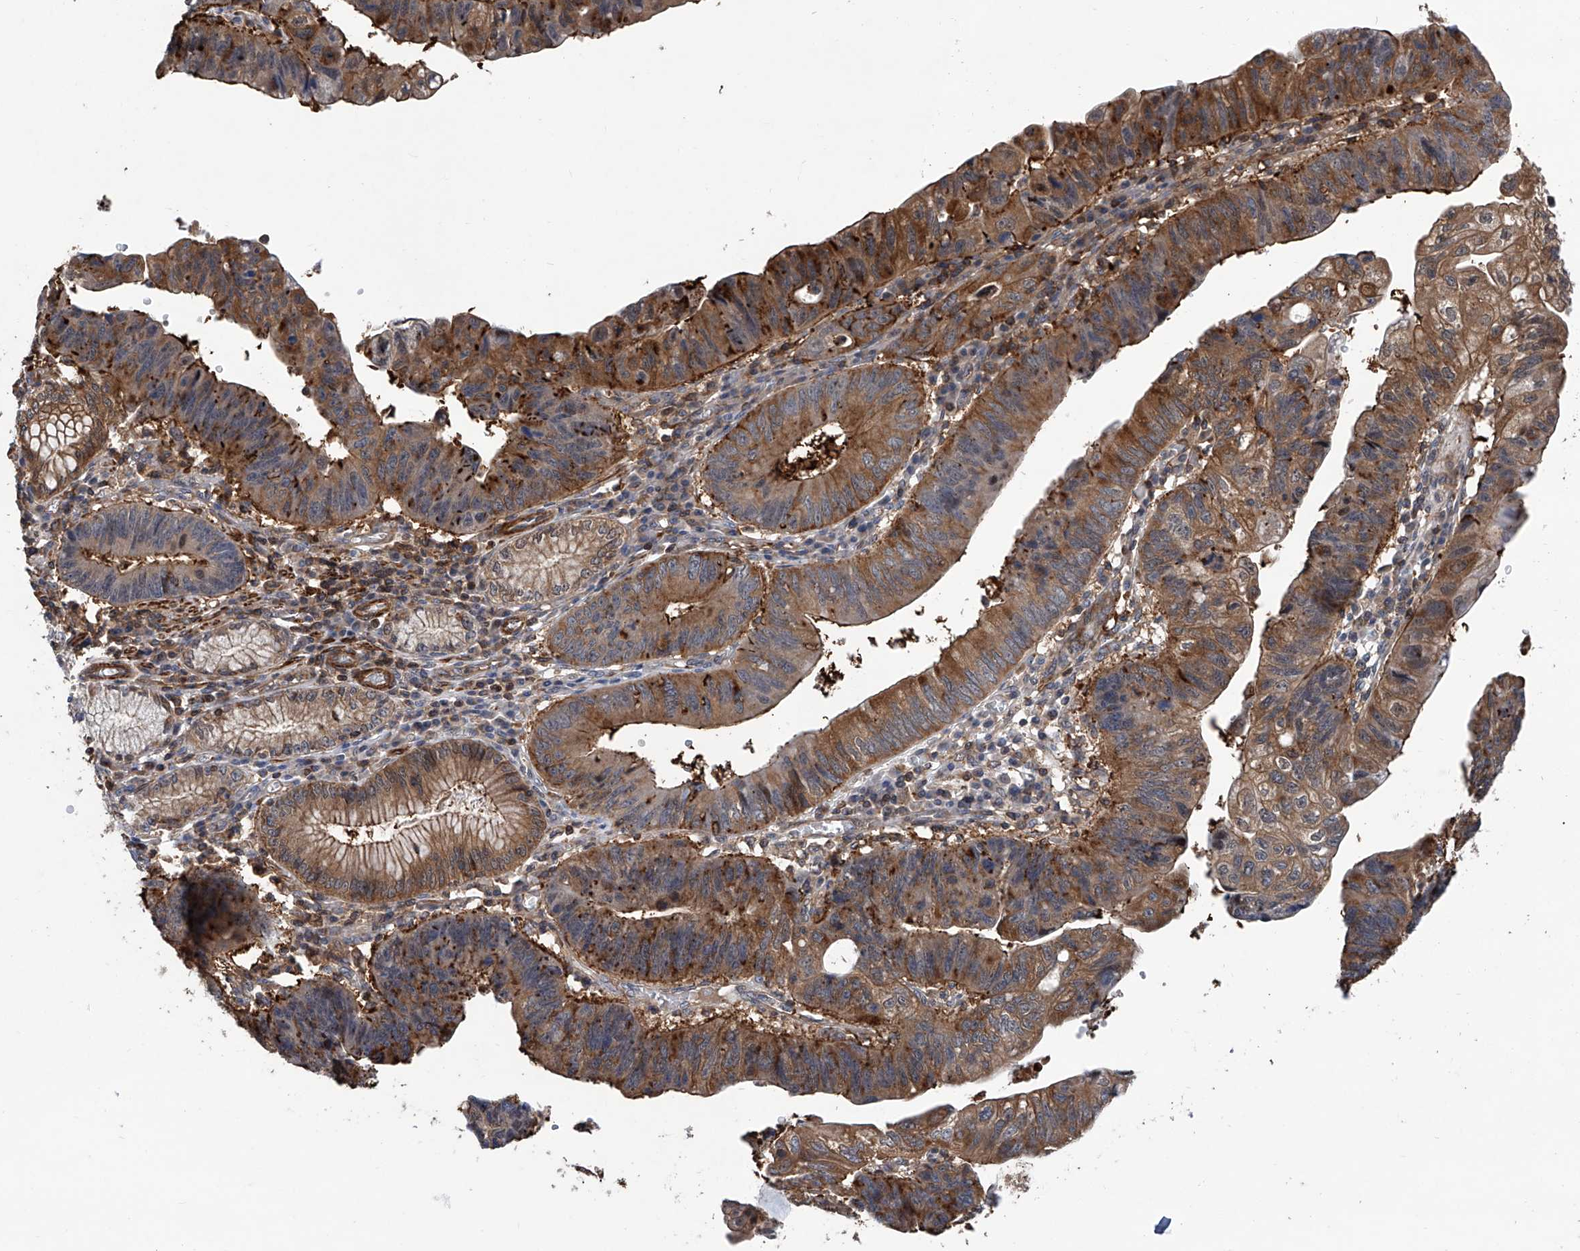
{"staining": {"intensity": "moderate", "quantity": ">75%", "location": "cytoplasmic/membranous,nuclear"}, "tissue": "stomach cancer", "cell_type": "Tumor cells", "image_type": "cancer", "snomed": [{"axis": "morphology", "description": "Adenocarcinoma, NOS"}, {"axis": "topography", "description": "Stomach"}], "caption": "Moderate cytoplasmic/membranous and nuclear expression for a protein is present in approximately >75% of tumor cells of adenocarcinoma (stomach) using IHC.", "gene": "NT5C3A", "patient": {"sex": "male", "age": 59}}